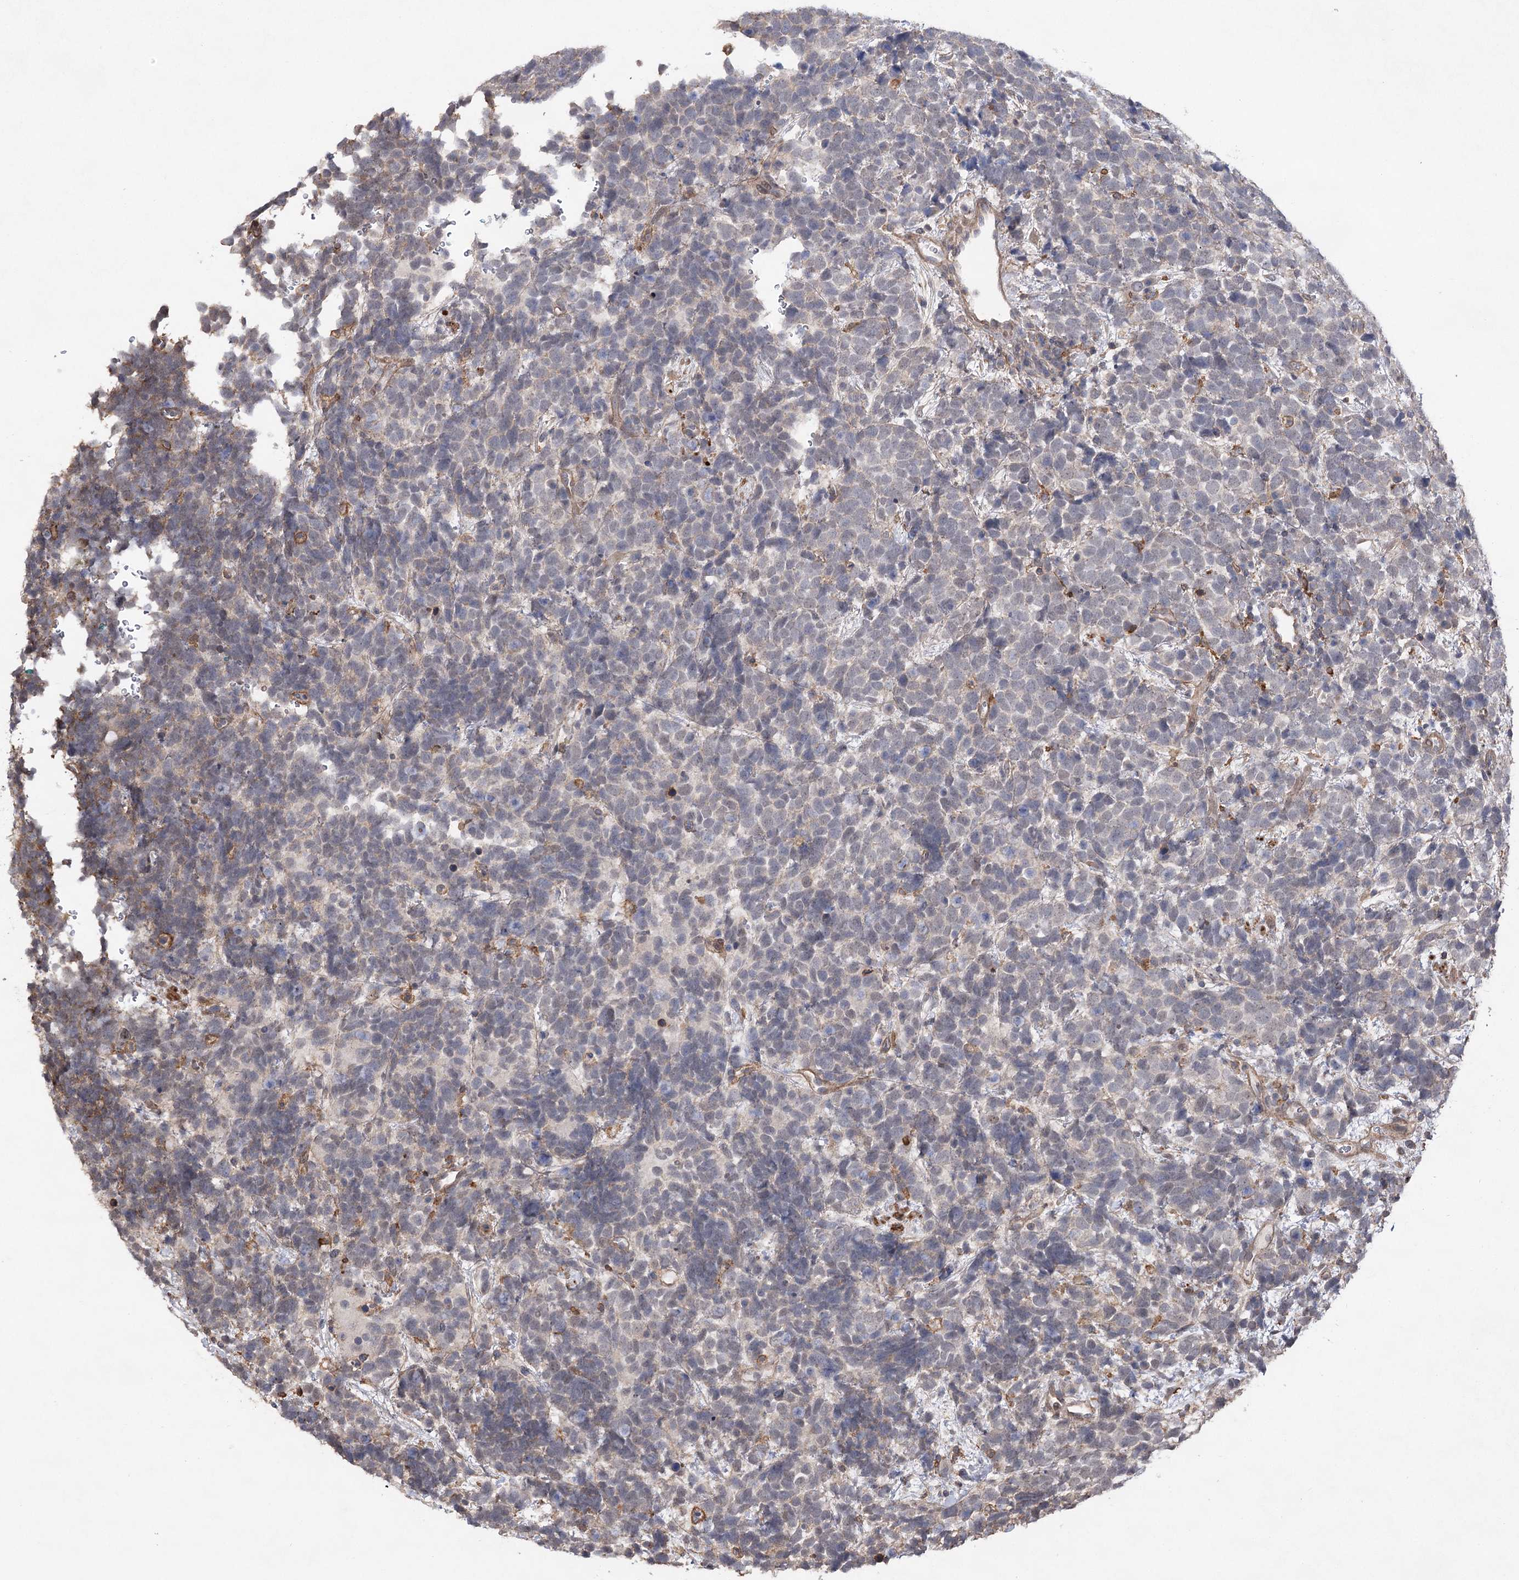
{"staining": {"intensity": "negative", "quantity": "none", "location": "none"}, "tissue": "urothelial cancer", "cell_type": "Tumor cells", "image_type": "cancer", "snomed": [{"axis": "morphology", "description": "Urothelial carcinoma, High grade"}, {"axis": "topography", "description": "Urinary bladder"}], "caption": "Tumor cells are negative for brown protein staining in high-grade urothelial carcinoma.", "gene": "OBSL1", "patient": {"sex": "female", "age": 82}}